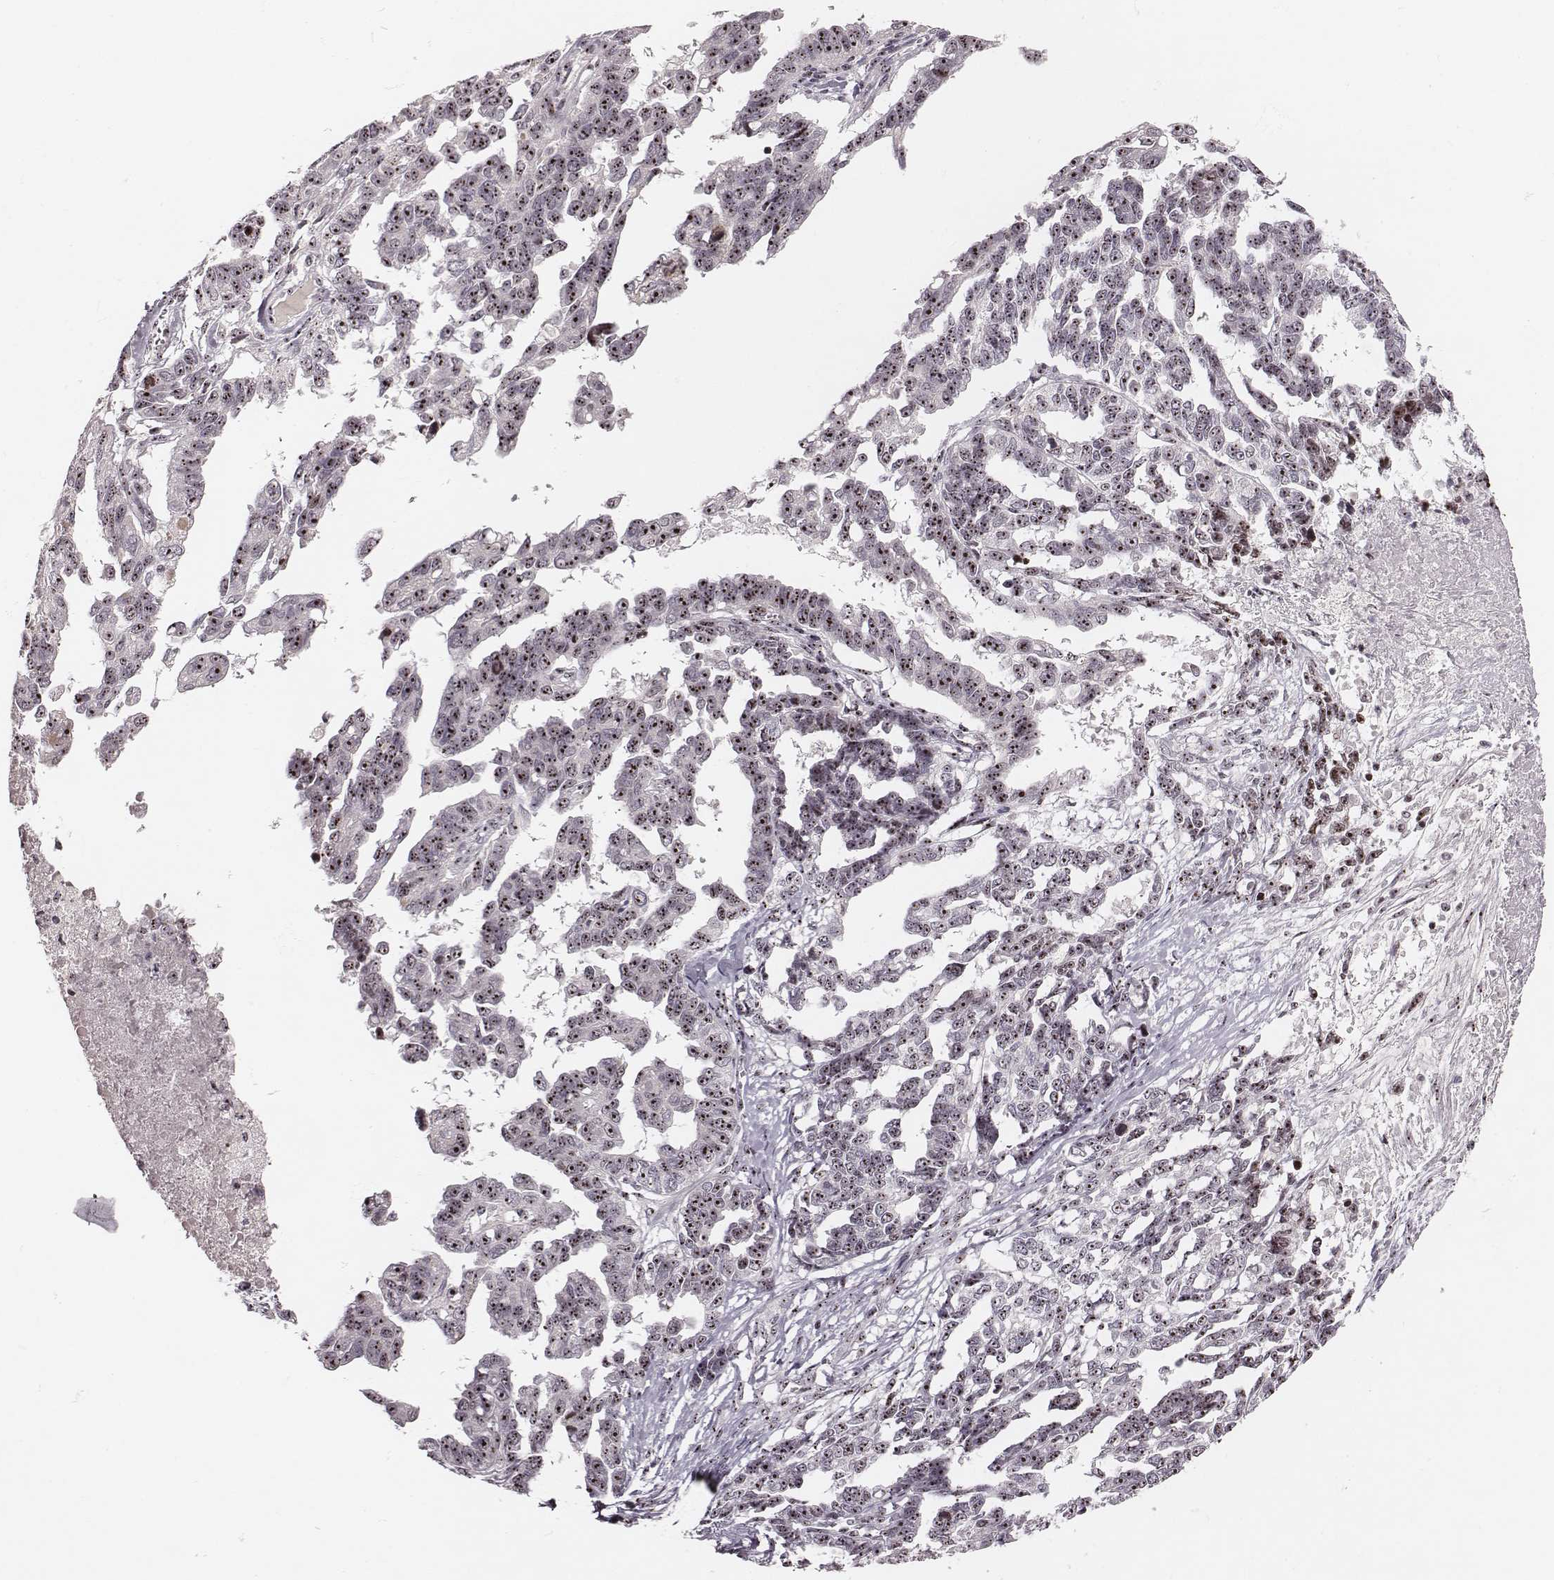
{"staining": {"intensity": "moderate", "quantity": ">75%", "location": "nuclear"}, "tissue": "ovarian cancer", "cell_type": "Tumor cells", "image_type": "cancer", "snomed": [{"axis": "morphology", "description": "Cystadenocarcinoma, serous, NOS"}, {"axis": "topography", "description": "Ovary"}], "caption": "High-magnification brightfield microscopy of ovarian cancer (serous cystadenocarcinoma) stained with DAB (3,3'-diaminobenzidine) (brown) and counterstained with hematoxylin (blue). tumor cells exhibit moderate nuclear staining is appreciated in approximately>75% of cells.", "gene": "NOP56", "patient": {"sex": "female", "age": 69}}